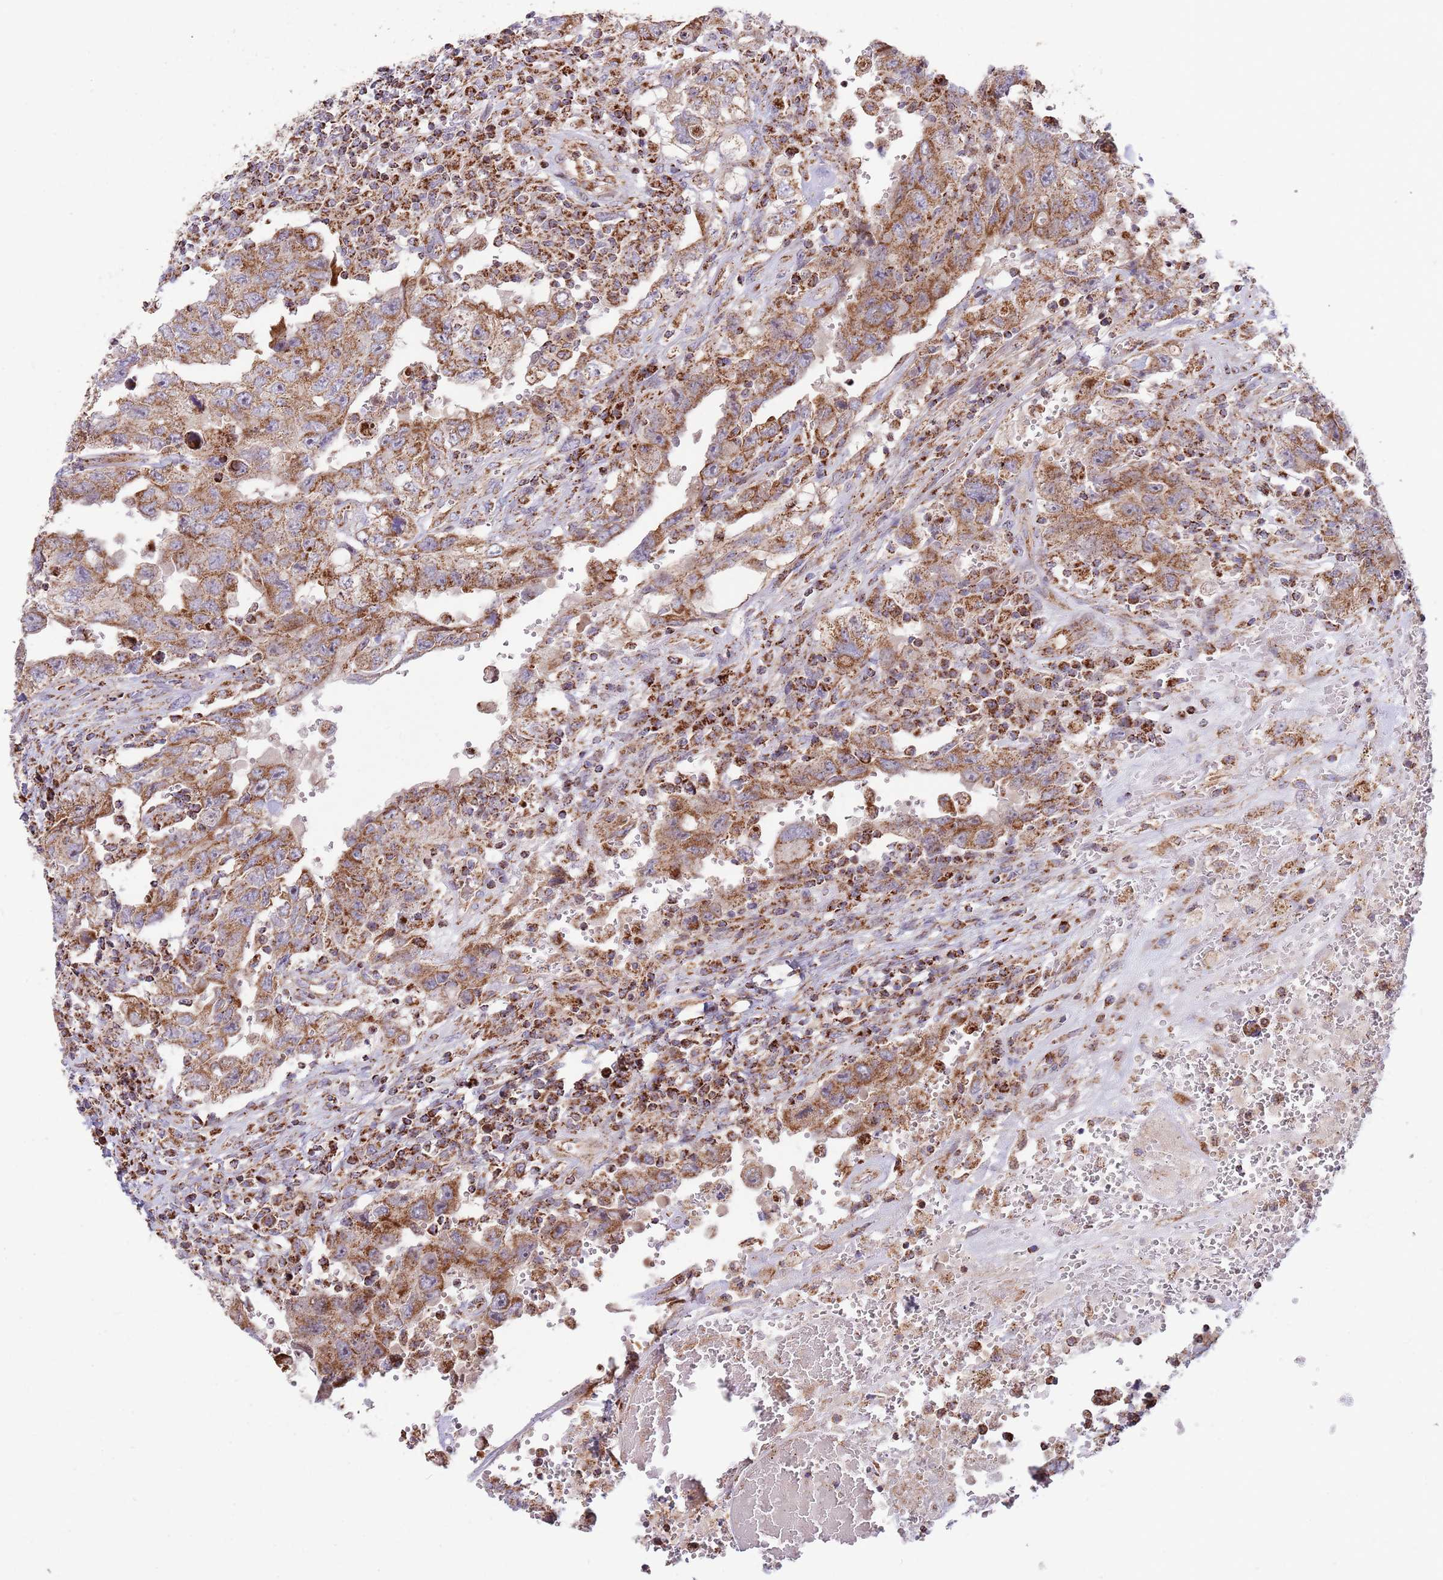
{"staining": {"intensity": "strong", "quantity": ">75%", "location": "cytoplasmic/membranous"}, "tissue": "testis cancer", "cell_type": "Tumor cells", "image_type": "cancer", "snomed": [{"axis": "morphology", "description": "Carcinoma, Embryonal, NOS"}, {"axis": "topography", "description": "Testis"}], "caption": "Protein staining of embryonal carcinoma (testis) tissue reveals strong cytoplasmic/membranous staining in about >75% of tumor cells.", "gene": "ATP5PD", "patient": {"sex": "male", "age": 26}}